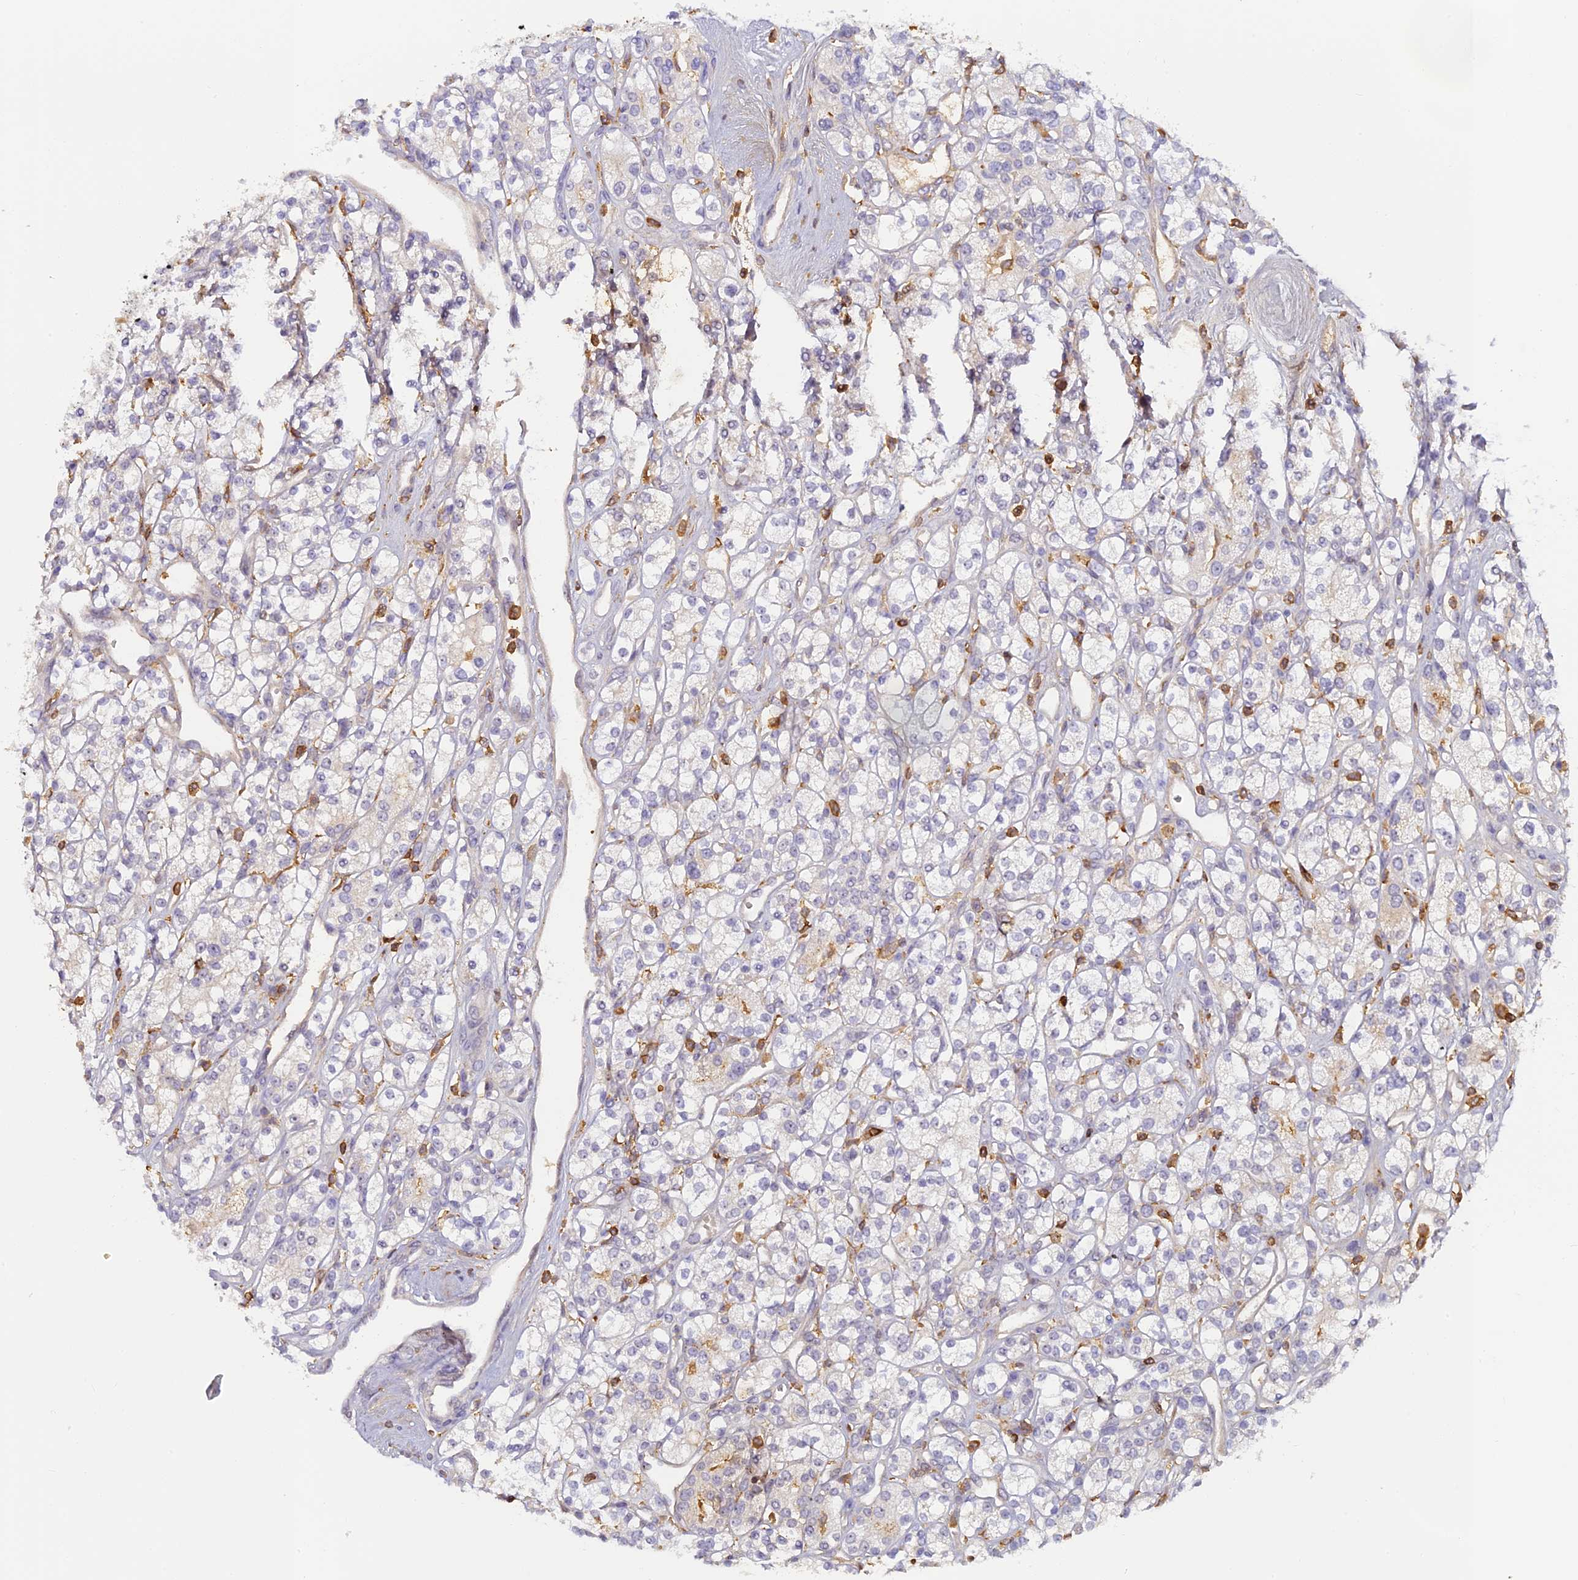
{"staining": {"intensity": "negative", "quantity": "none", "location": "none"}, "tissue": "renal cancer", "cell_type": "Tumor cells", "image_type": "cancer", "snomed": [{"axis": "morphology", "description": "Adenocarcinoma, NOS"}, {"axis": "topography", "description": "Kidney"}], "caption": "There is no significant staining in tumor cells of renal cancer.", "gene": "FYB1", "patient": {"sex": "male", "age": 77}}